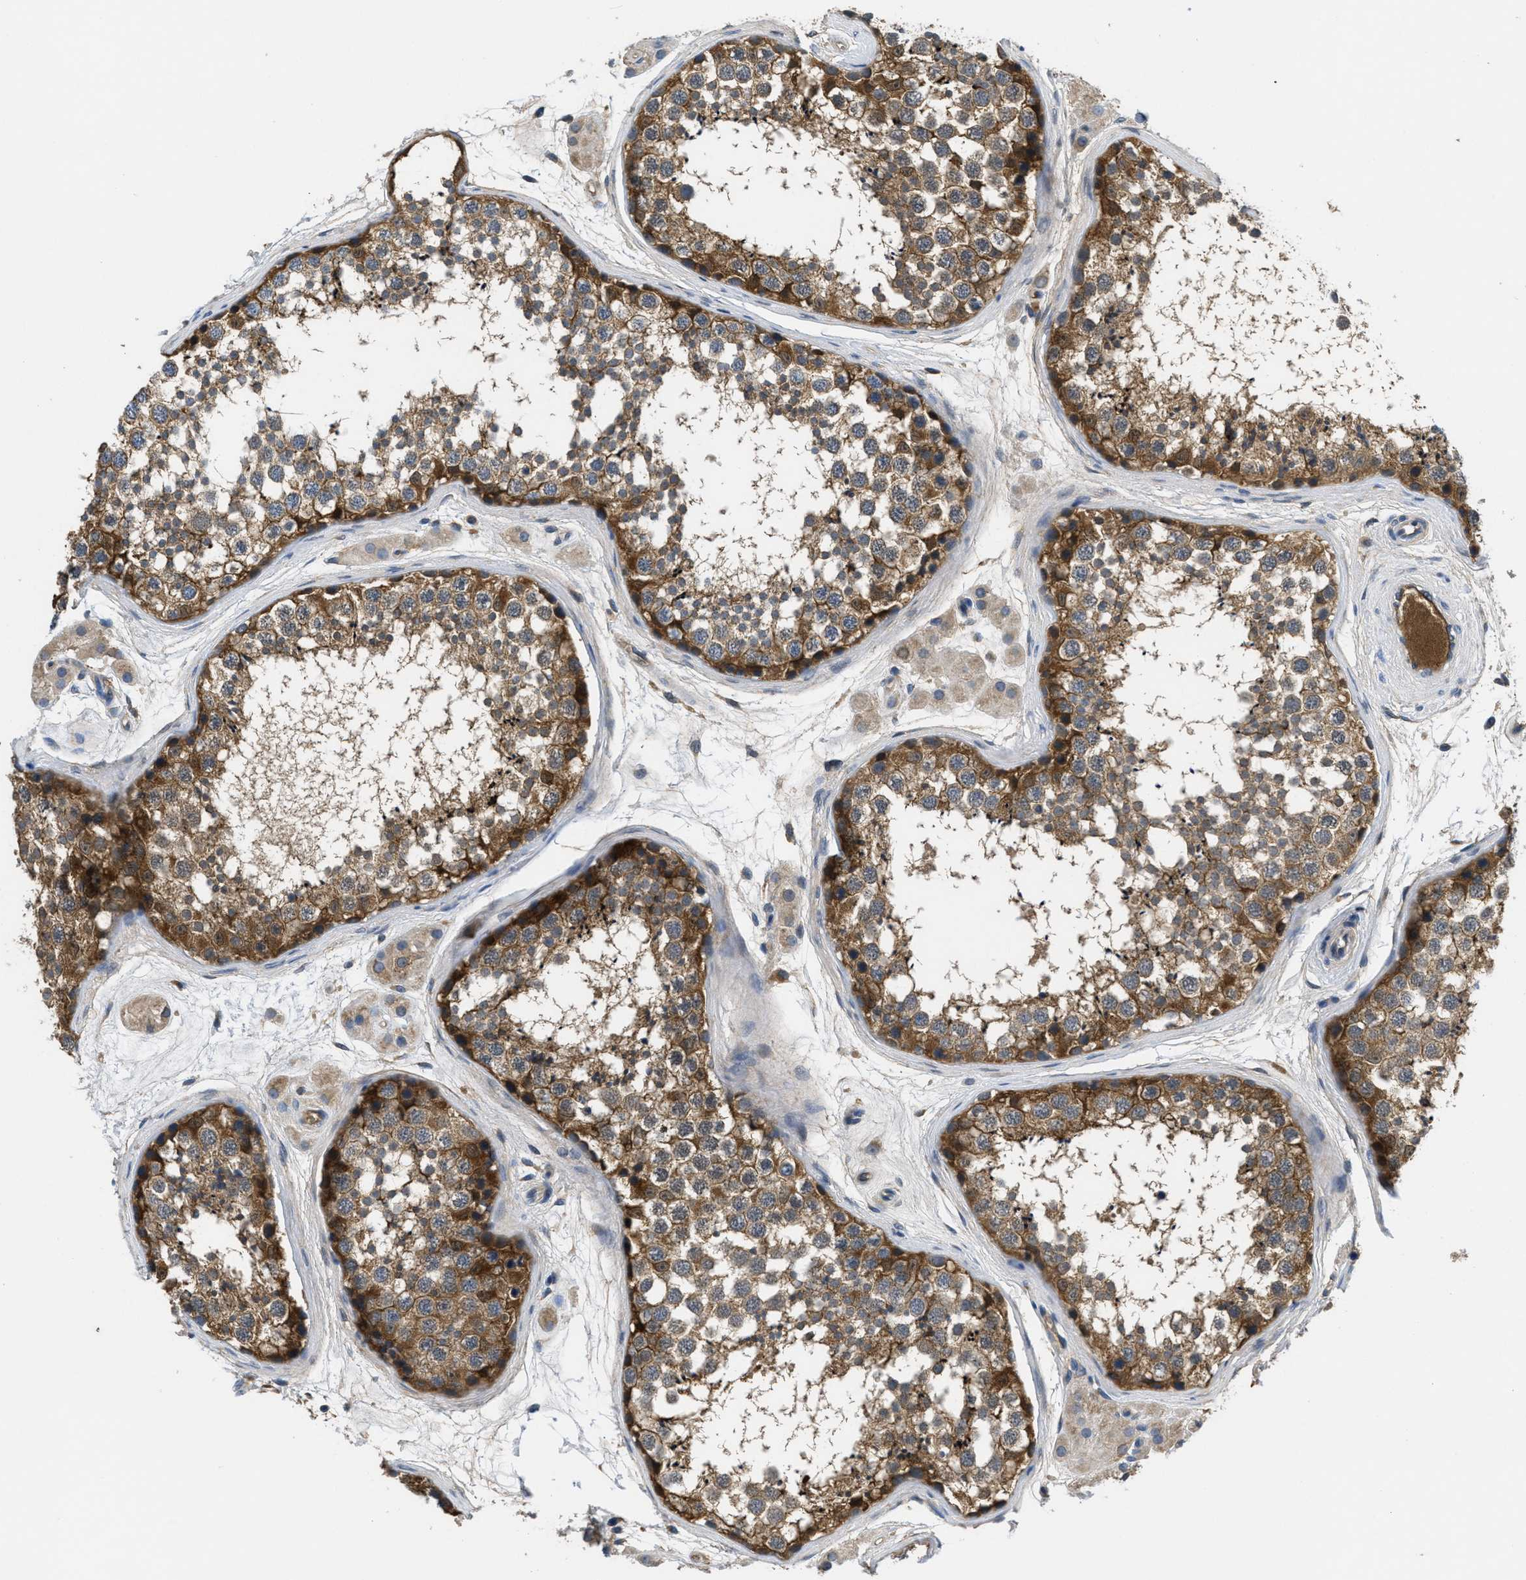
{"staining": {"intensity": "strong", "quantity": ">75%", "location": "cytoplasmic/membranous"}, "tissue": "testis", "cell_type": "Cells in seminiferous ducts", "image_type": "normal", "snomed": [{"axis": "morphology", "description": "Normal tissue, NOS"}, {"axis": "topography", "description": "Testis"}], "caption": "This histopathology image reveals IHC staining of unremarkable human testis, with high strong cytoplasmic/membranous expression in about >75% of cells in seminiferous ducts.", "gene": "GALK1", "patient": {"sex": "male", "age": 56}}